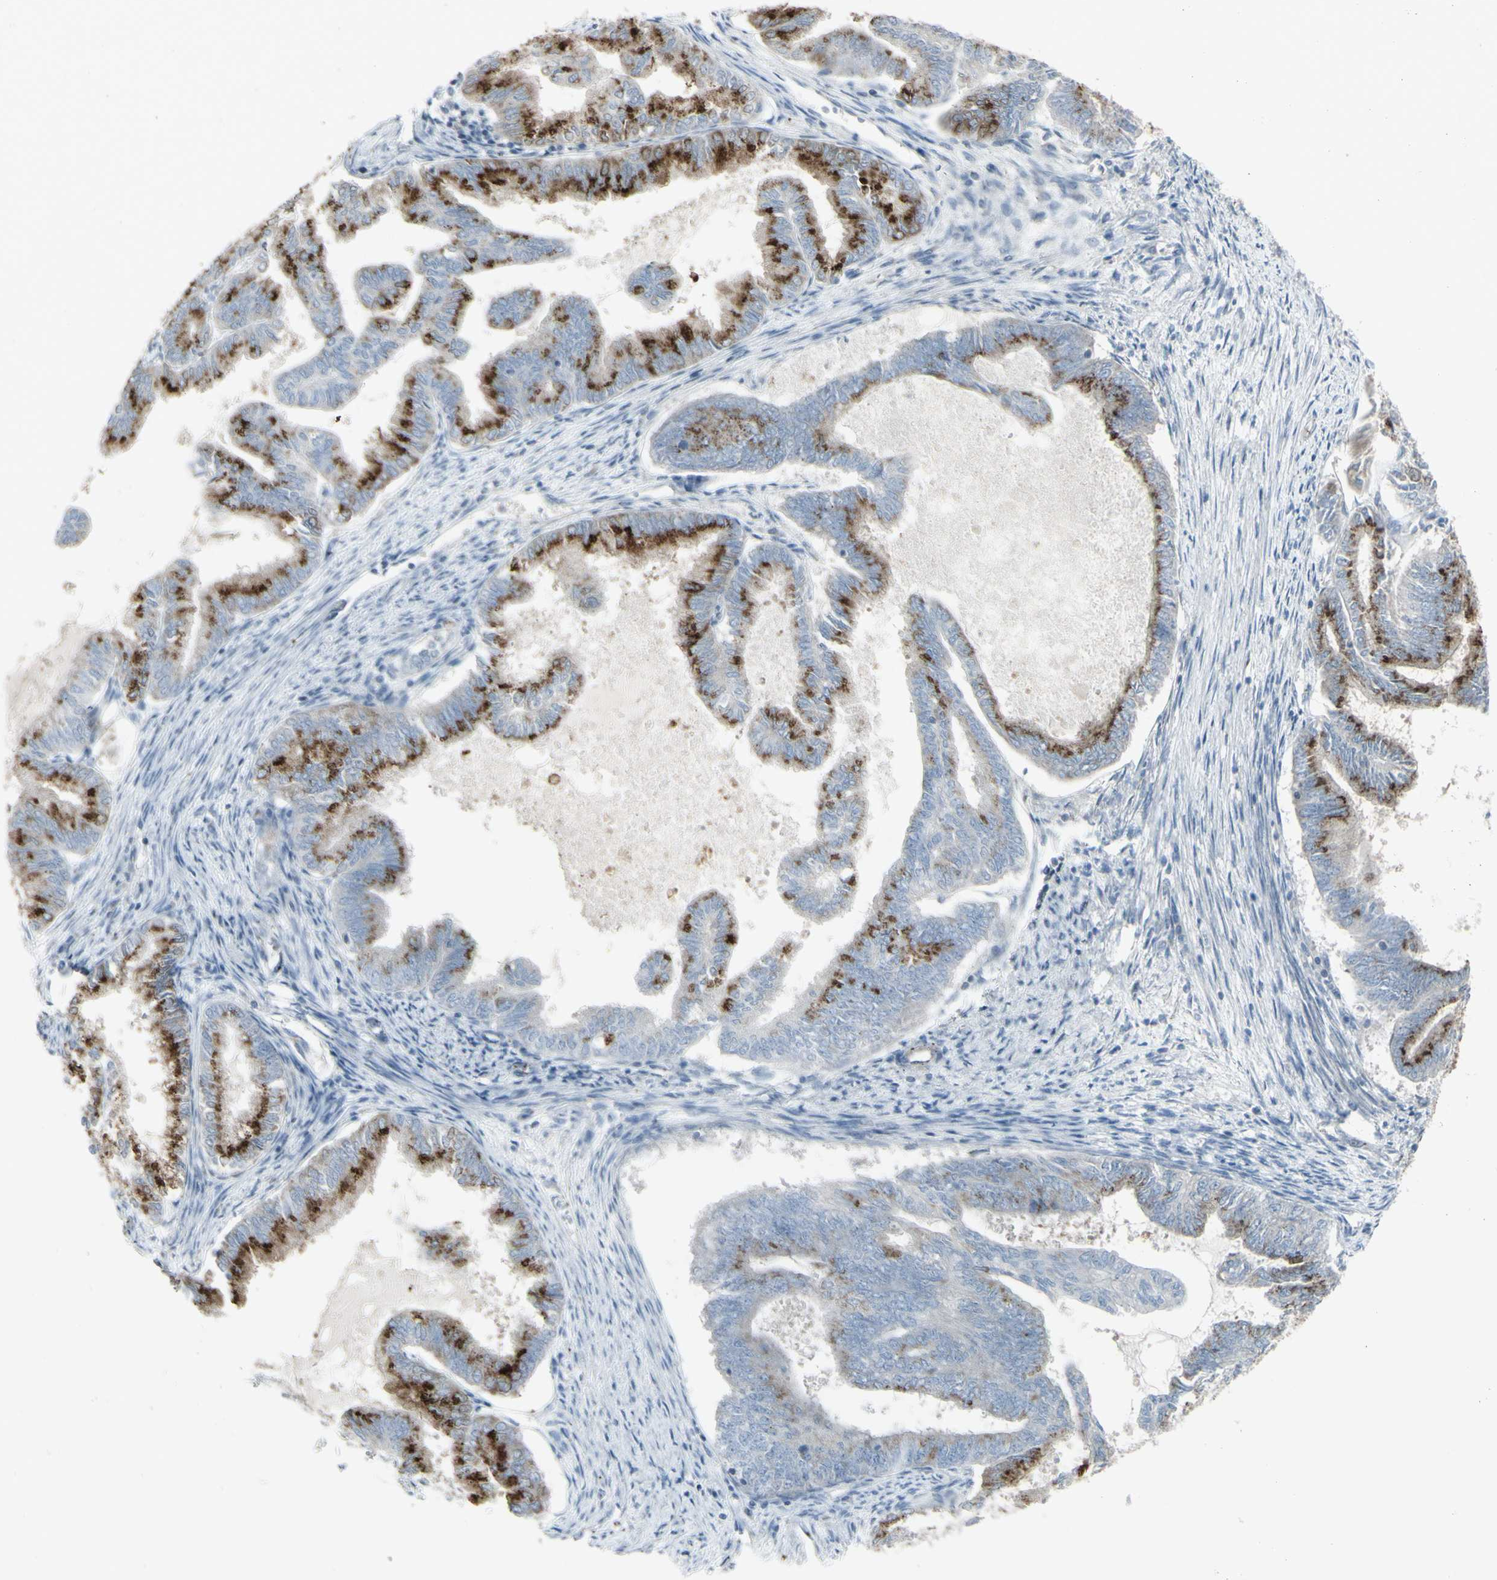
{"staining": {"intensity": "moderate", "quantity": "25%-75%", "location": "cytoplasmic/membranous"}, "tissue": "endometrial cancer", "cell_type": "Tumor cells", "image_type": "cancer", "snomed": [{"axis": "morphology", "description": "Adenocarcinoma, NOS"}, {"axis": "topography", "description": "Endometrium"}], "caption": "Protein expression analysis of adenocarcinoma (endometrial) shows moderate cytoplasmic/membranous positivity in about 25%-75% of tumor cells.", "gene": "GALNT6", "patient": {"sex": "female", "age": 86}}